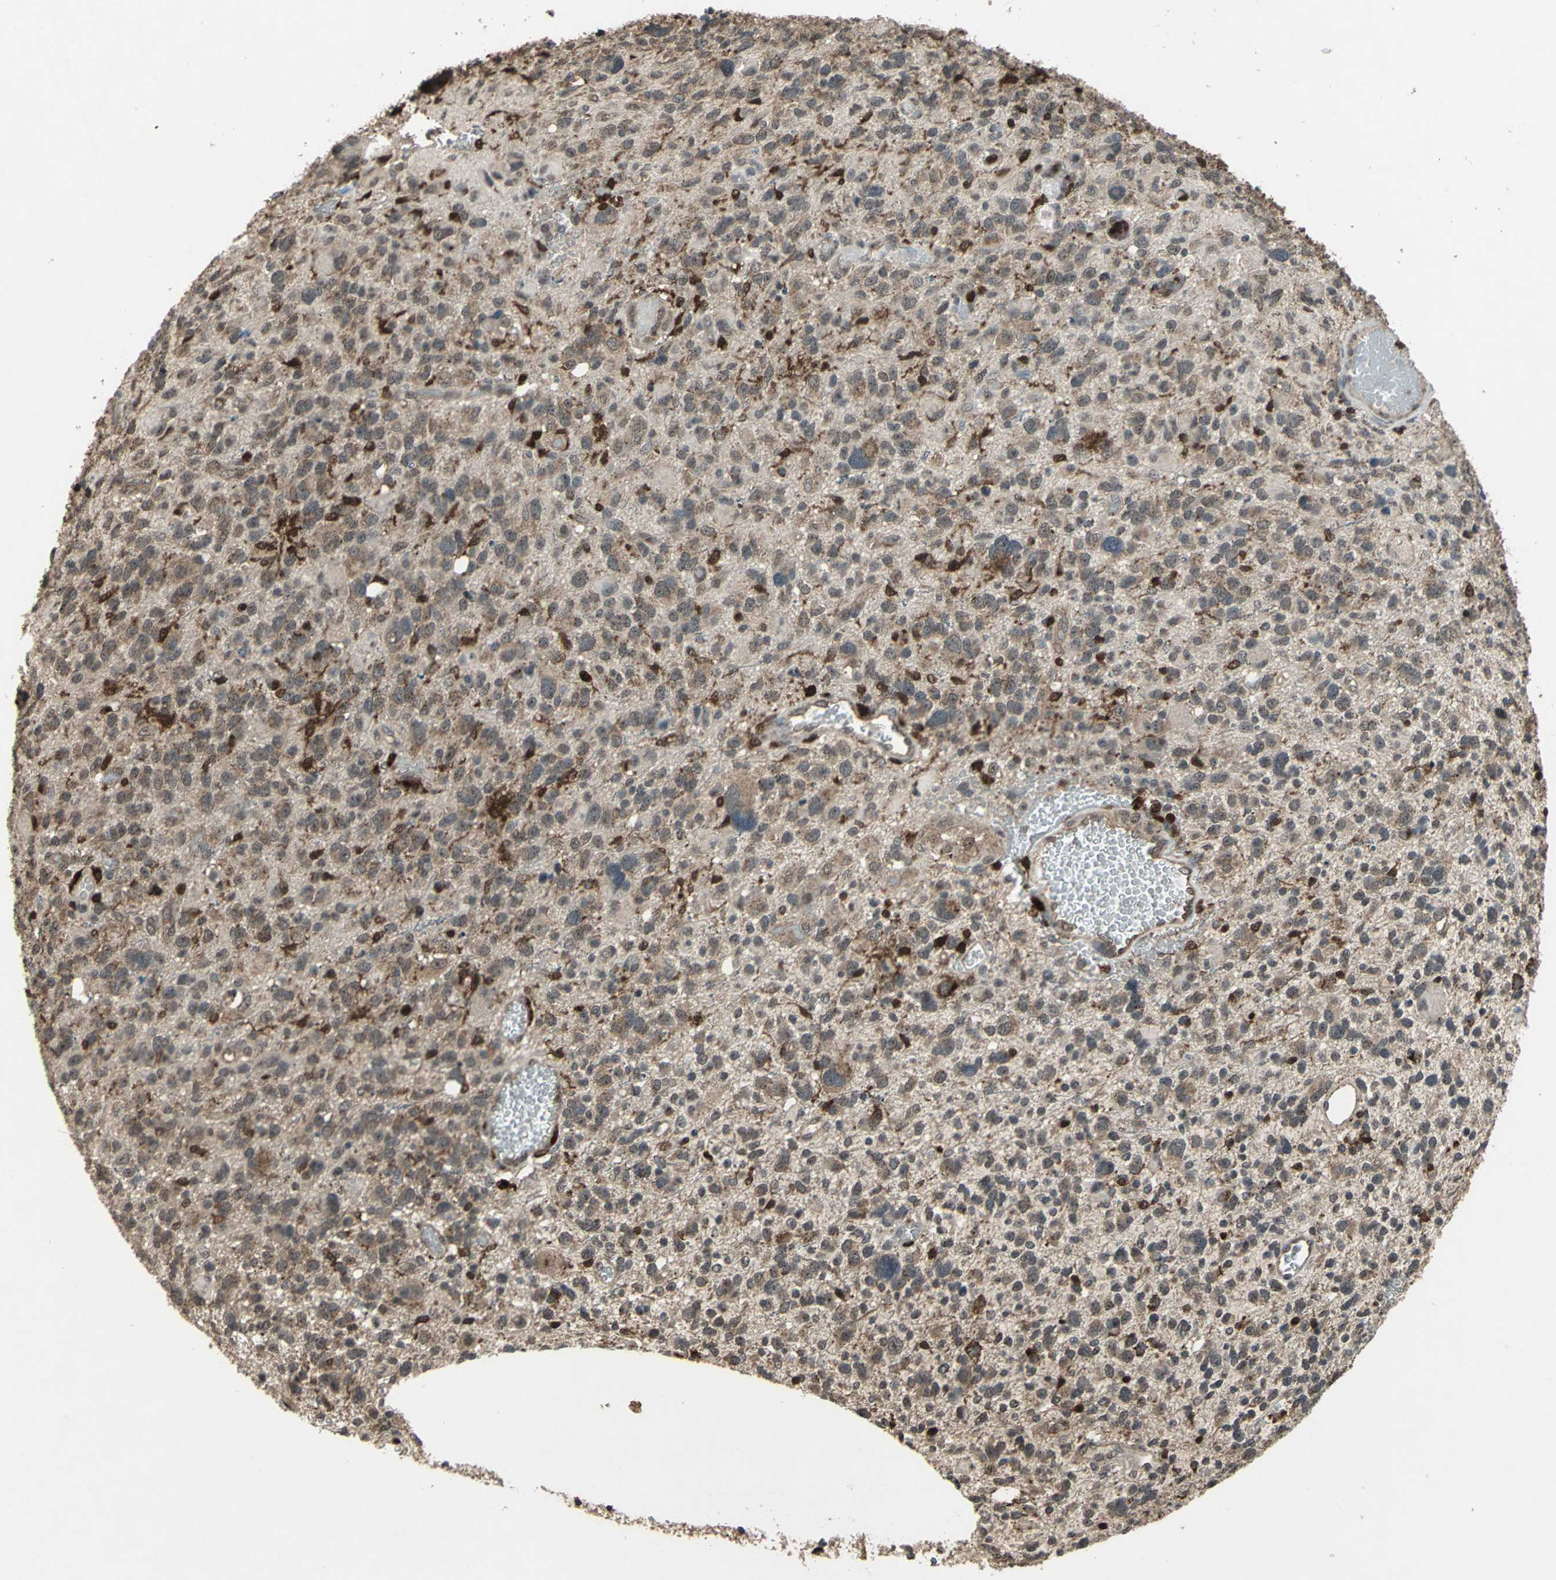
{"staining": {"intensity": "weak", "quantity": "<25%", "location": "cytoplasmic/membranous"}, "tissue": "glioma", "cell_type": "Tumor cells", "image_type": "cancer", "snomed": [{"axis": "morphology", "description": "Glioma, malignant, High grade"}, {"axis": "topography", "description": "Brain"}], "caption": "Protein analysis of malignant high-grade glioma reveals no significant positivity in tumor cells.", "gene": "PYCARD", "patient": {"sex": "male", "age": 48}}